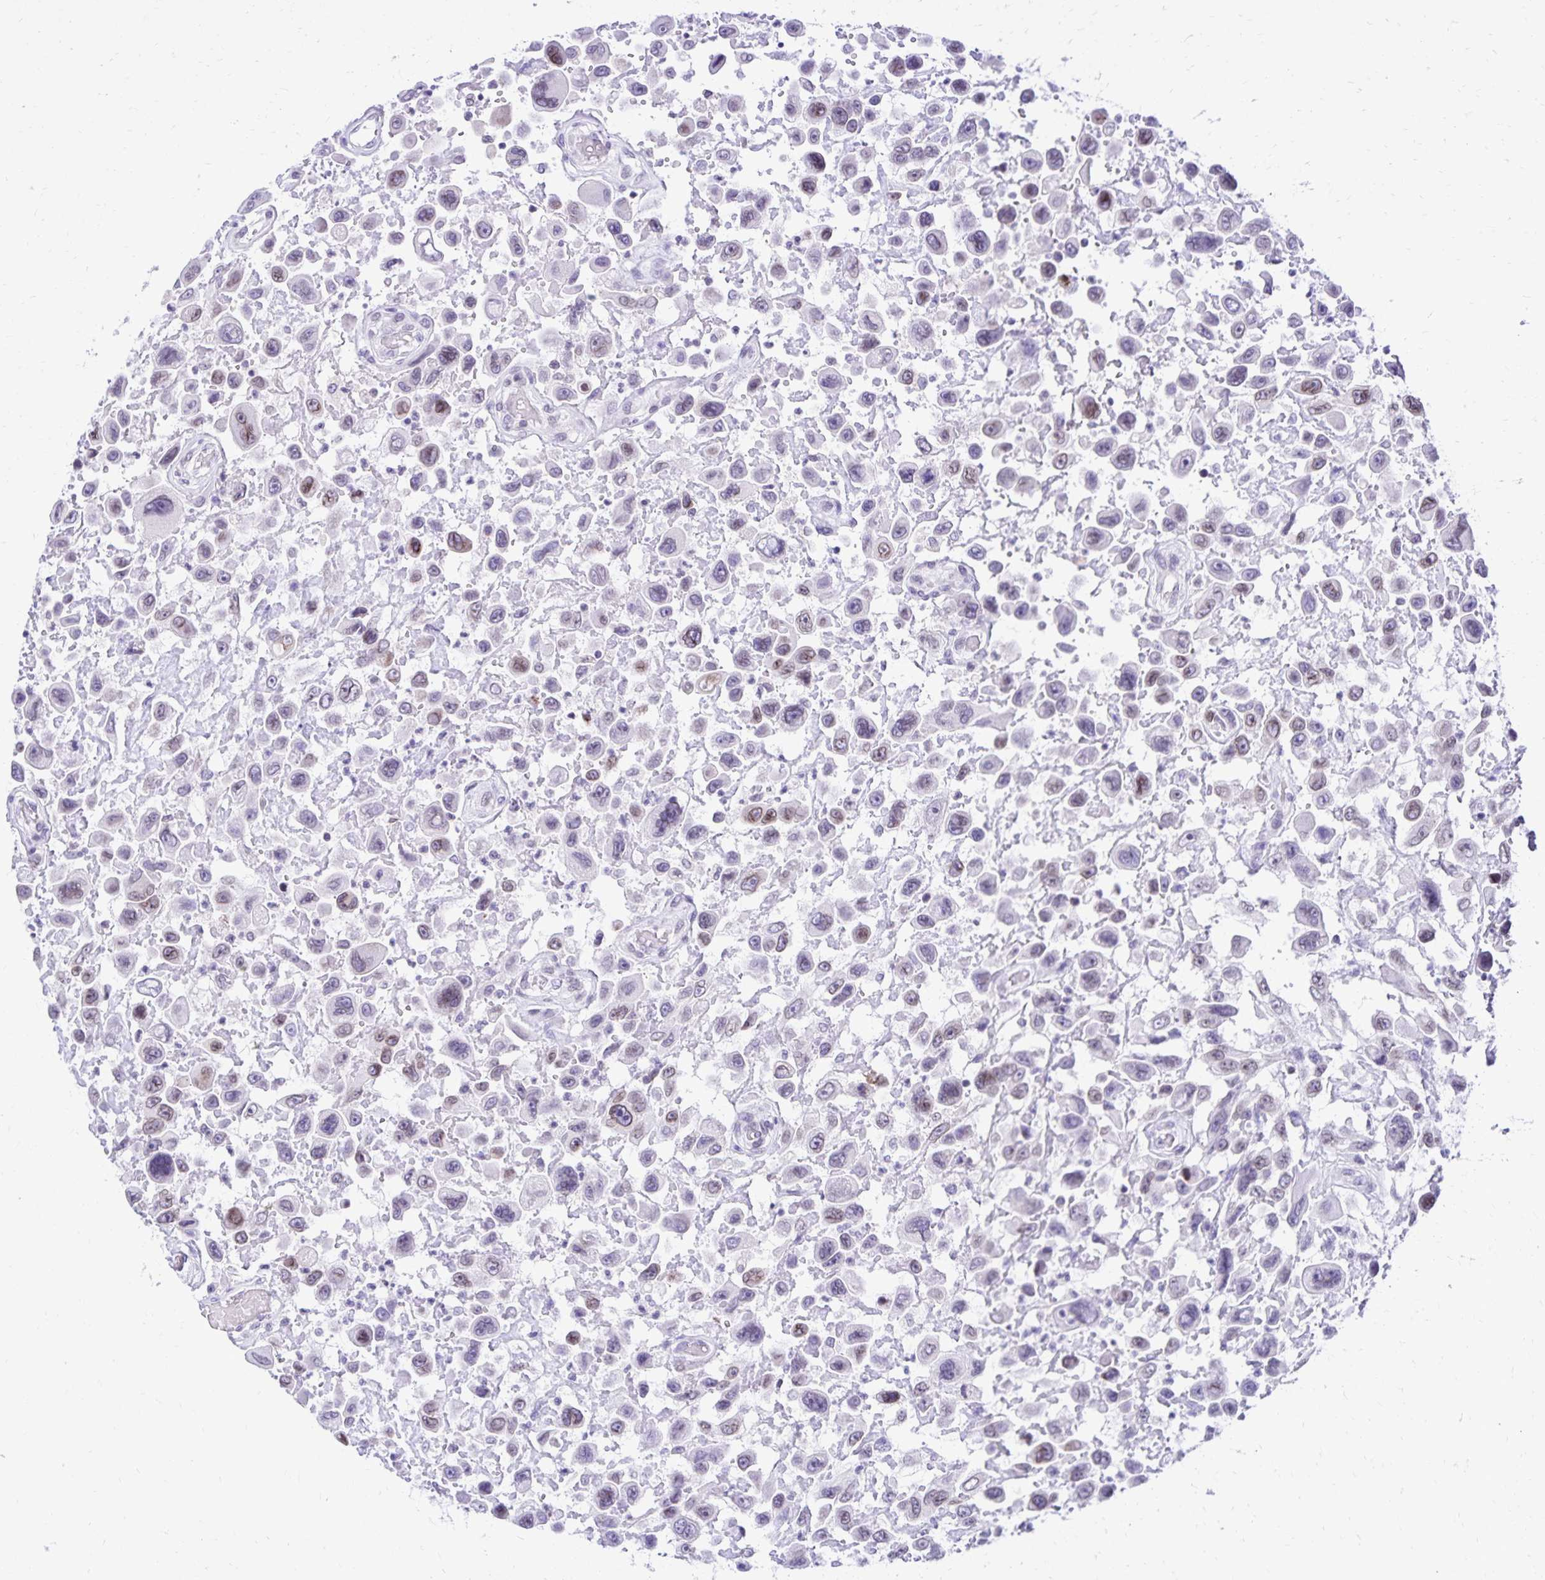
{"staining": {"intensity": "weak", "quantity": "<25%", "location": "nuclear"}, "tissue": "urothelial cancer", "cell_type": "Tumor cells", "image_type": "cancer", "snomed": [{"axis": "morphology", "description": "Urothelial carcinoma, High grade"}, {"axis": "topography", "description": "Urinary bladder"}], "caption": "Human urothelial cancer stained for a protein using immunohistochemistry (IHC) displays no expression in tumor cells.", "gene": "FAM166C", "patient": {"sex": "male", "age": 53}}